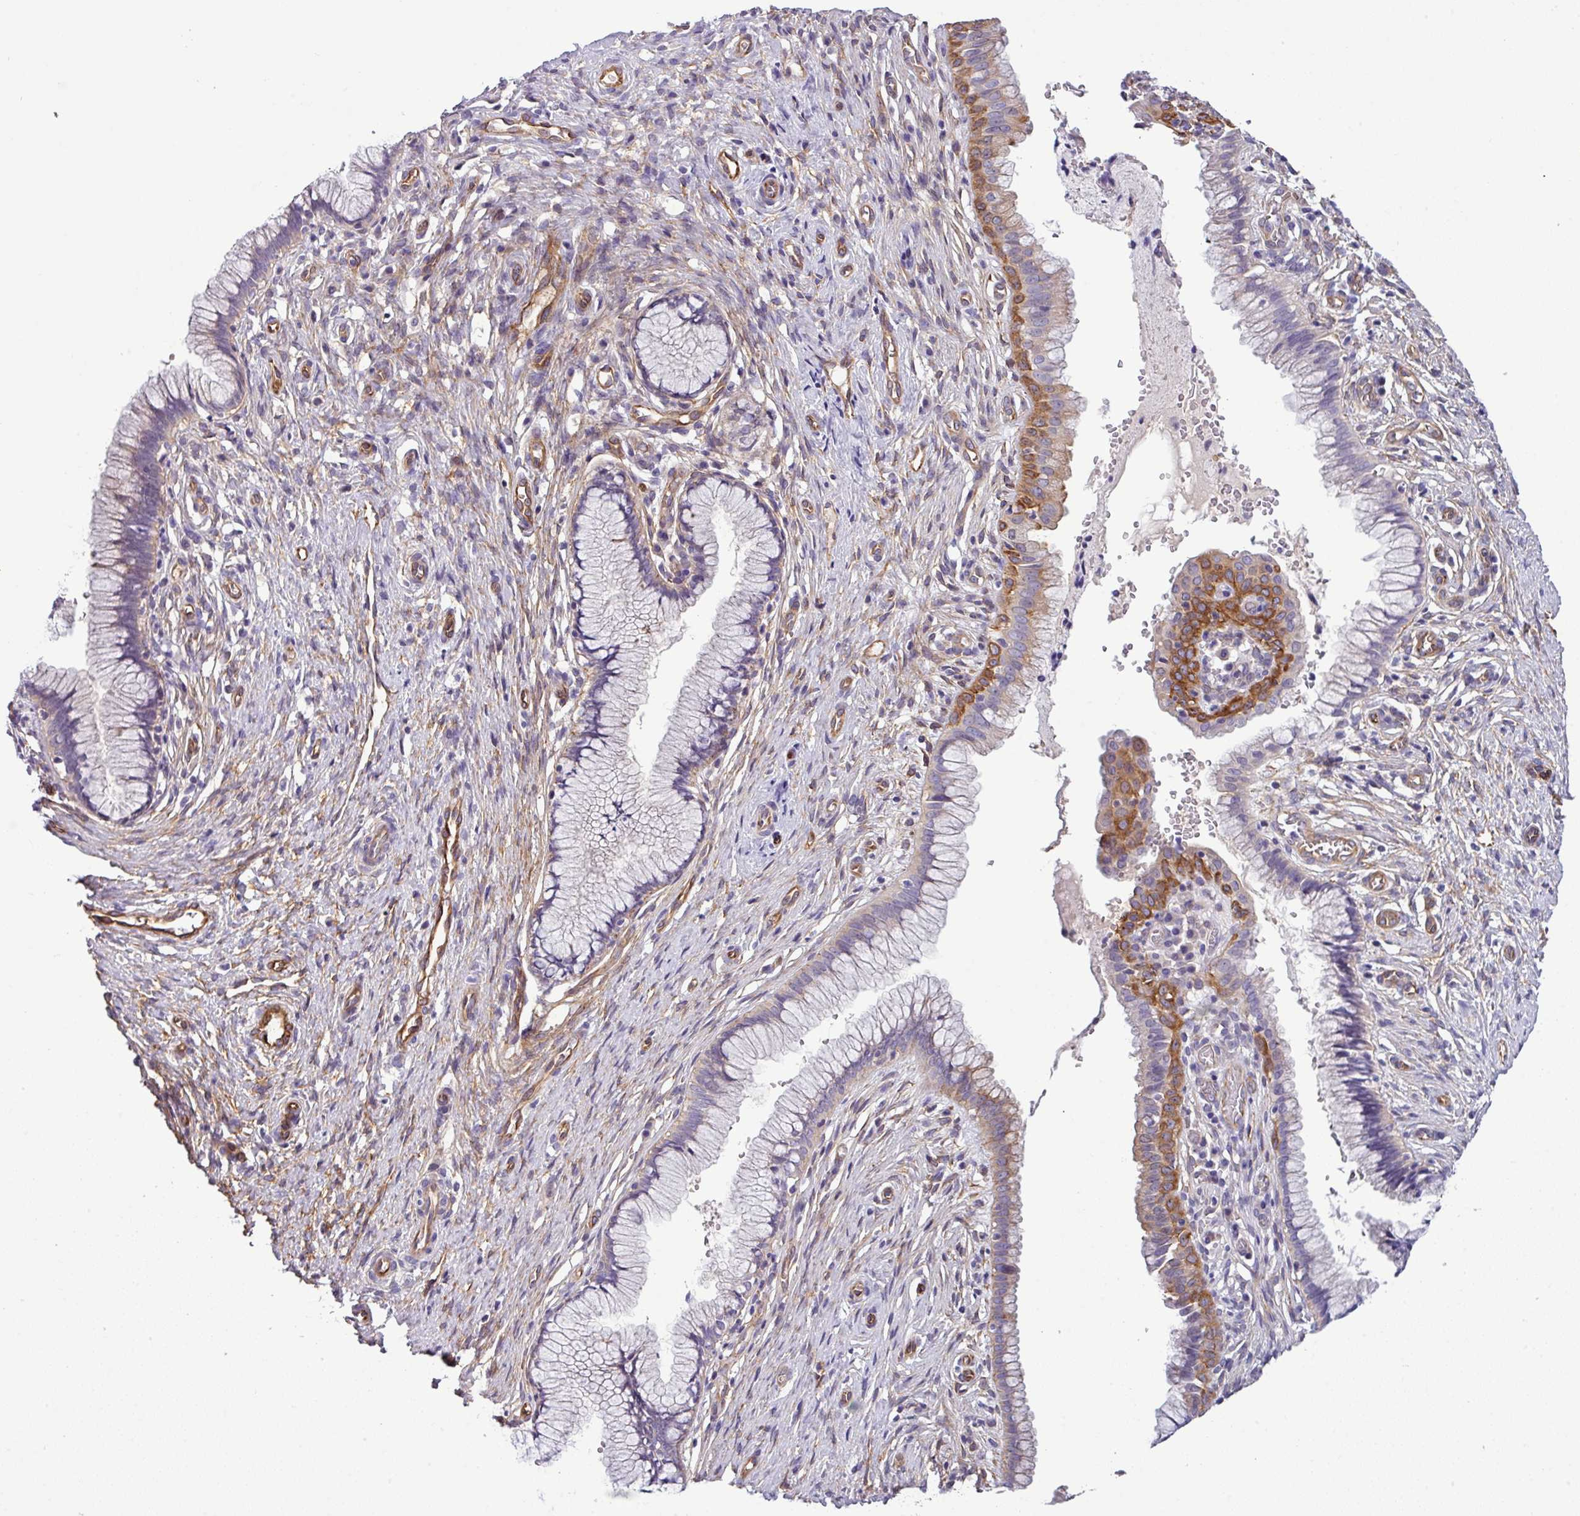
{"staining": {"intensity": "moderate", "quantity": "25%-75%", "location": "cytoplasmic/membranous"}, "tissue": "cervix", "cell_type": "Glandular cells", "image_type": "normal", "snomed": [{"axis": "morphology", "description": "Normal tissue, NOS"}, {"axis": "topography", "description": "Cervix"}], "caption": "Immunohistochemical staining of unremarkable cervix reveals moderate cytoplasmic/membranous protein staining in approximately 25%-75% of glandular cells. (IHC, brightfield microscopy, high magnification).", "gene": "PARD6A", "patient": {"sex": "female", "age": 36}}